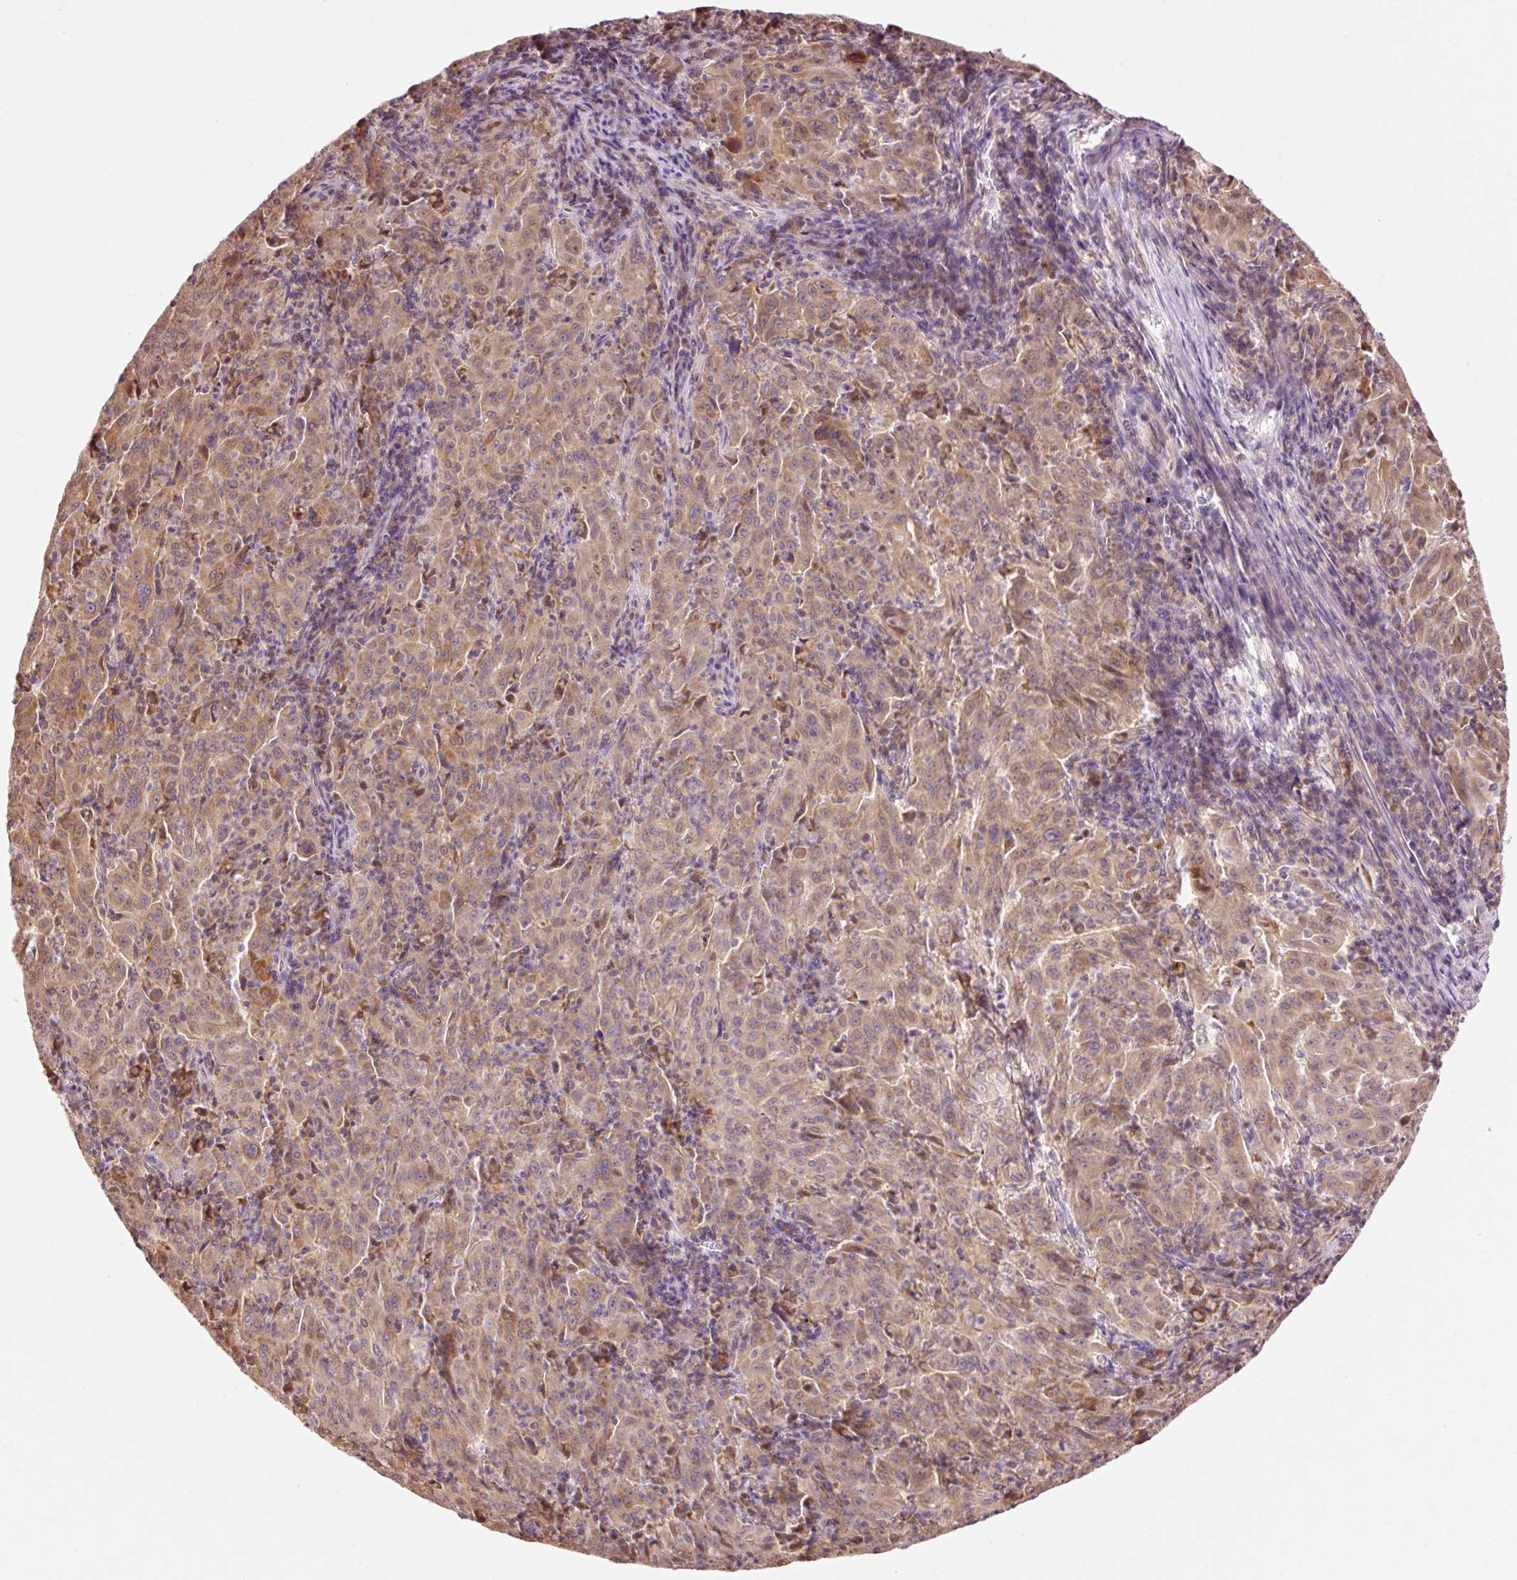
{"staining": {"intensity": "moderate", "quantity": ">75%", "location": "cytoplasmic/membranous,nuclear"}, "tissue": "pancreatic cancer", "cell_type": "Tumor cells", "image_type": "cancer", "snomed": [{"axis": "morphology", "description": "Adenocarcinoma, NOS"}, {"axis": "topography", "description": "Pancreas"}], "caption": "Protein analysis of pancreatic cancer (adenocarcinoma) tissue demonstrates moderate cytoplasmic/membranous and nuclear positivity in approximately >75% of tumor cells.", "gene": "IMMT", "patient": {"sex": "male", "age": 63}}